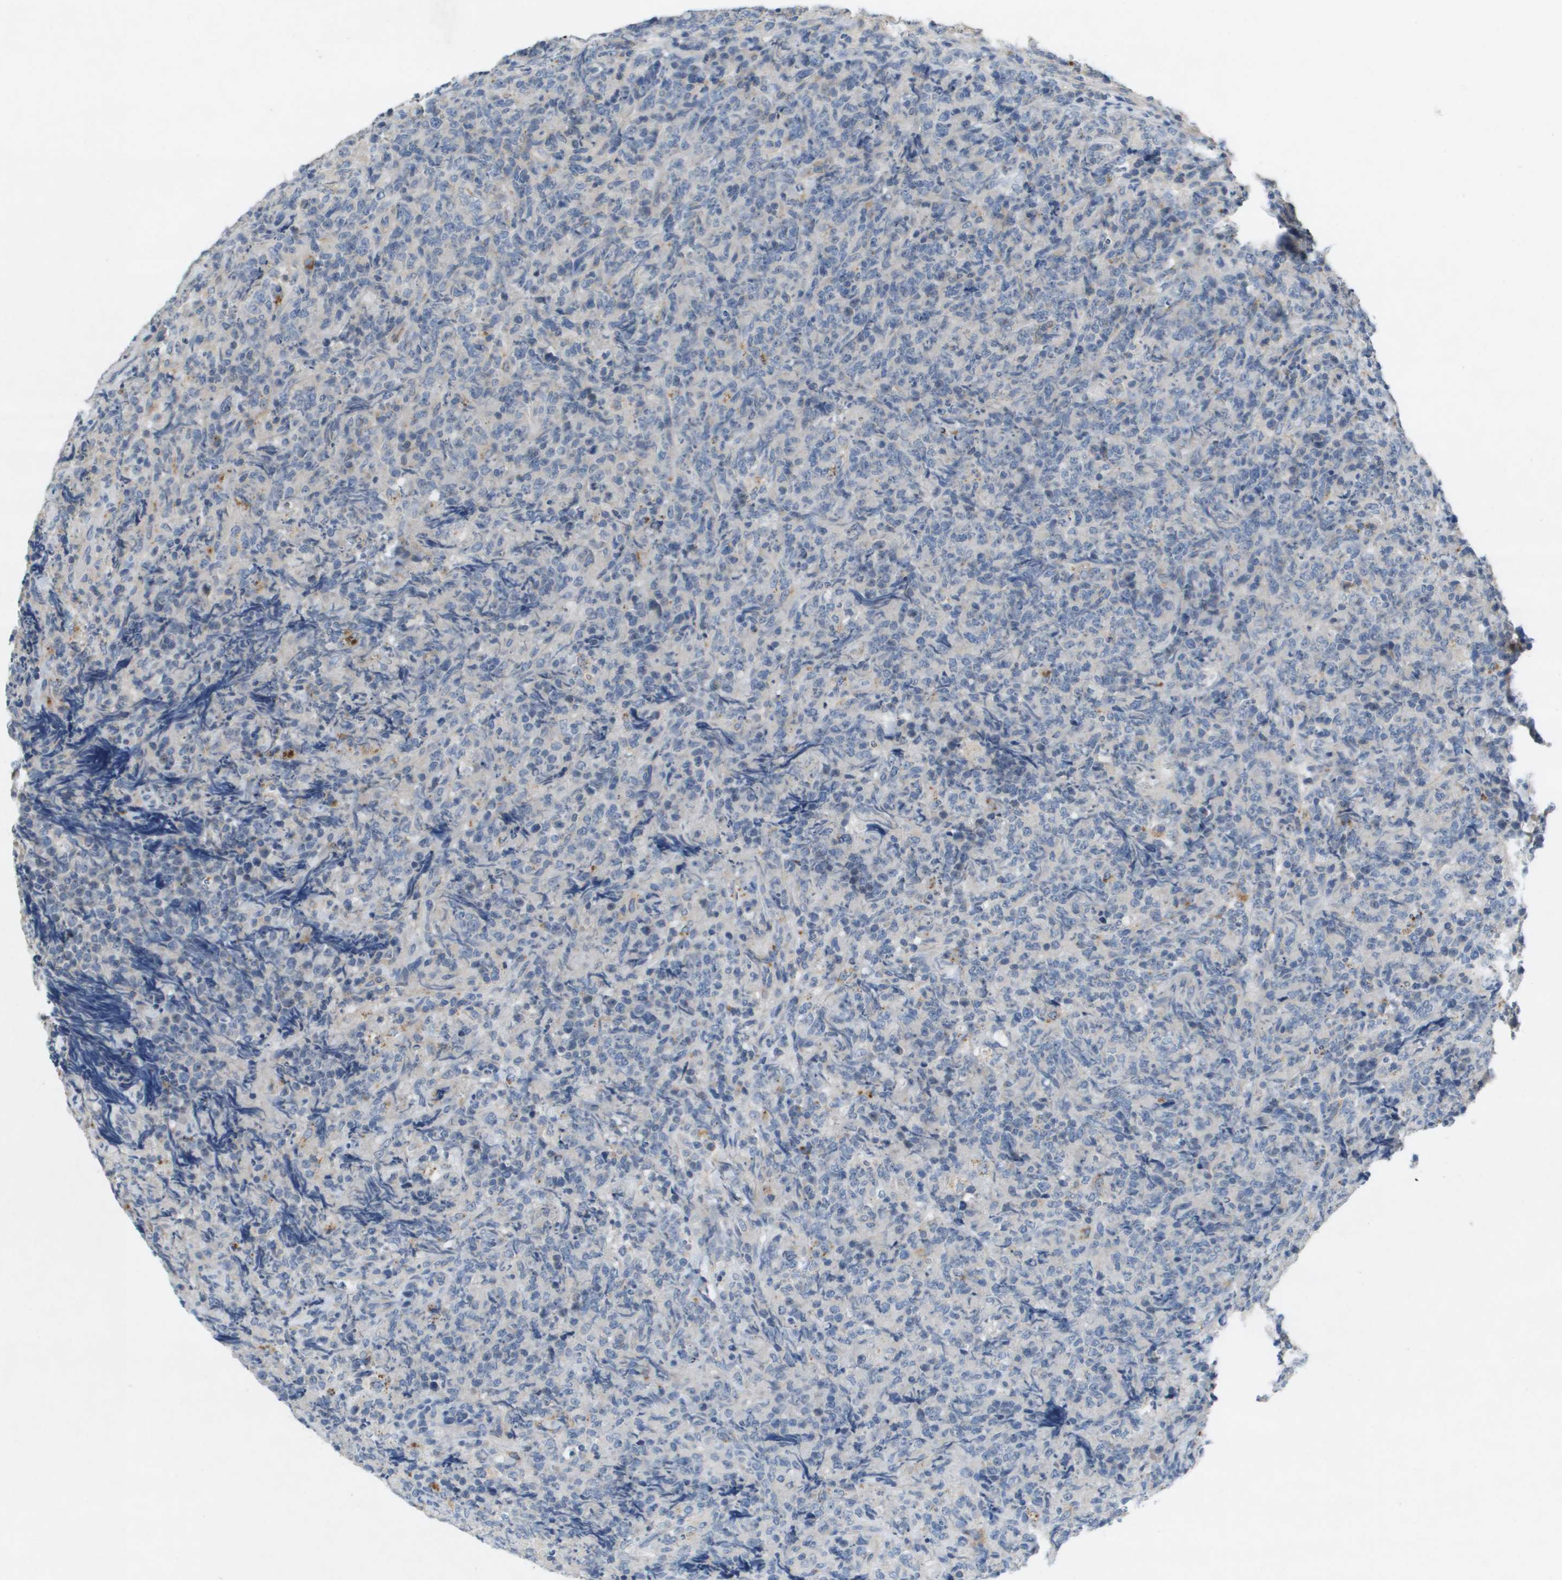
{"staining": {"intensity": "negative", "quantity": "none", "location": "none"}, "tissue": "lymphoma", "cell_type": "Tumor cells", "image_type": "cancer", "snomed": [{"axis": "morphology", "description": "Malignant lymphoma, non-Hodgkin's type, High grade"}, {"axis": "topography", "description": "Tonsil"}], "caption": "Malignant lymphoma, non-Hodgkin's type (high-grade) stained for a protein using immunohistochemistry shows no positivity tumor cells.", "gene": "B3GNT5", "patient": {"sex": "female", "age": 36}}